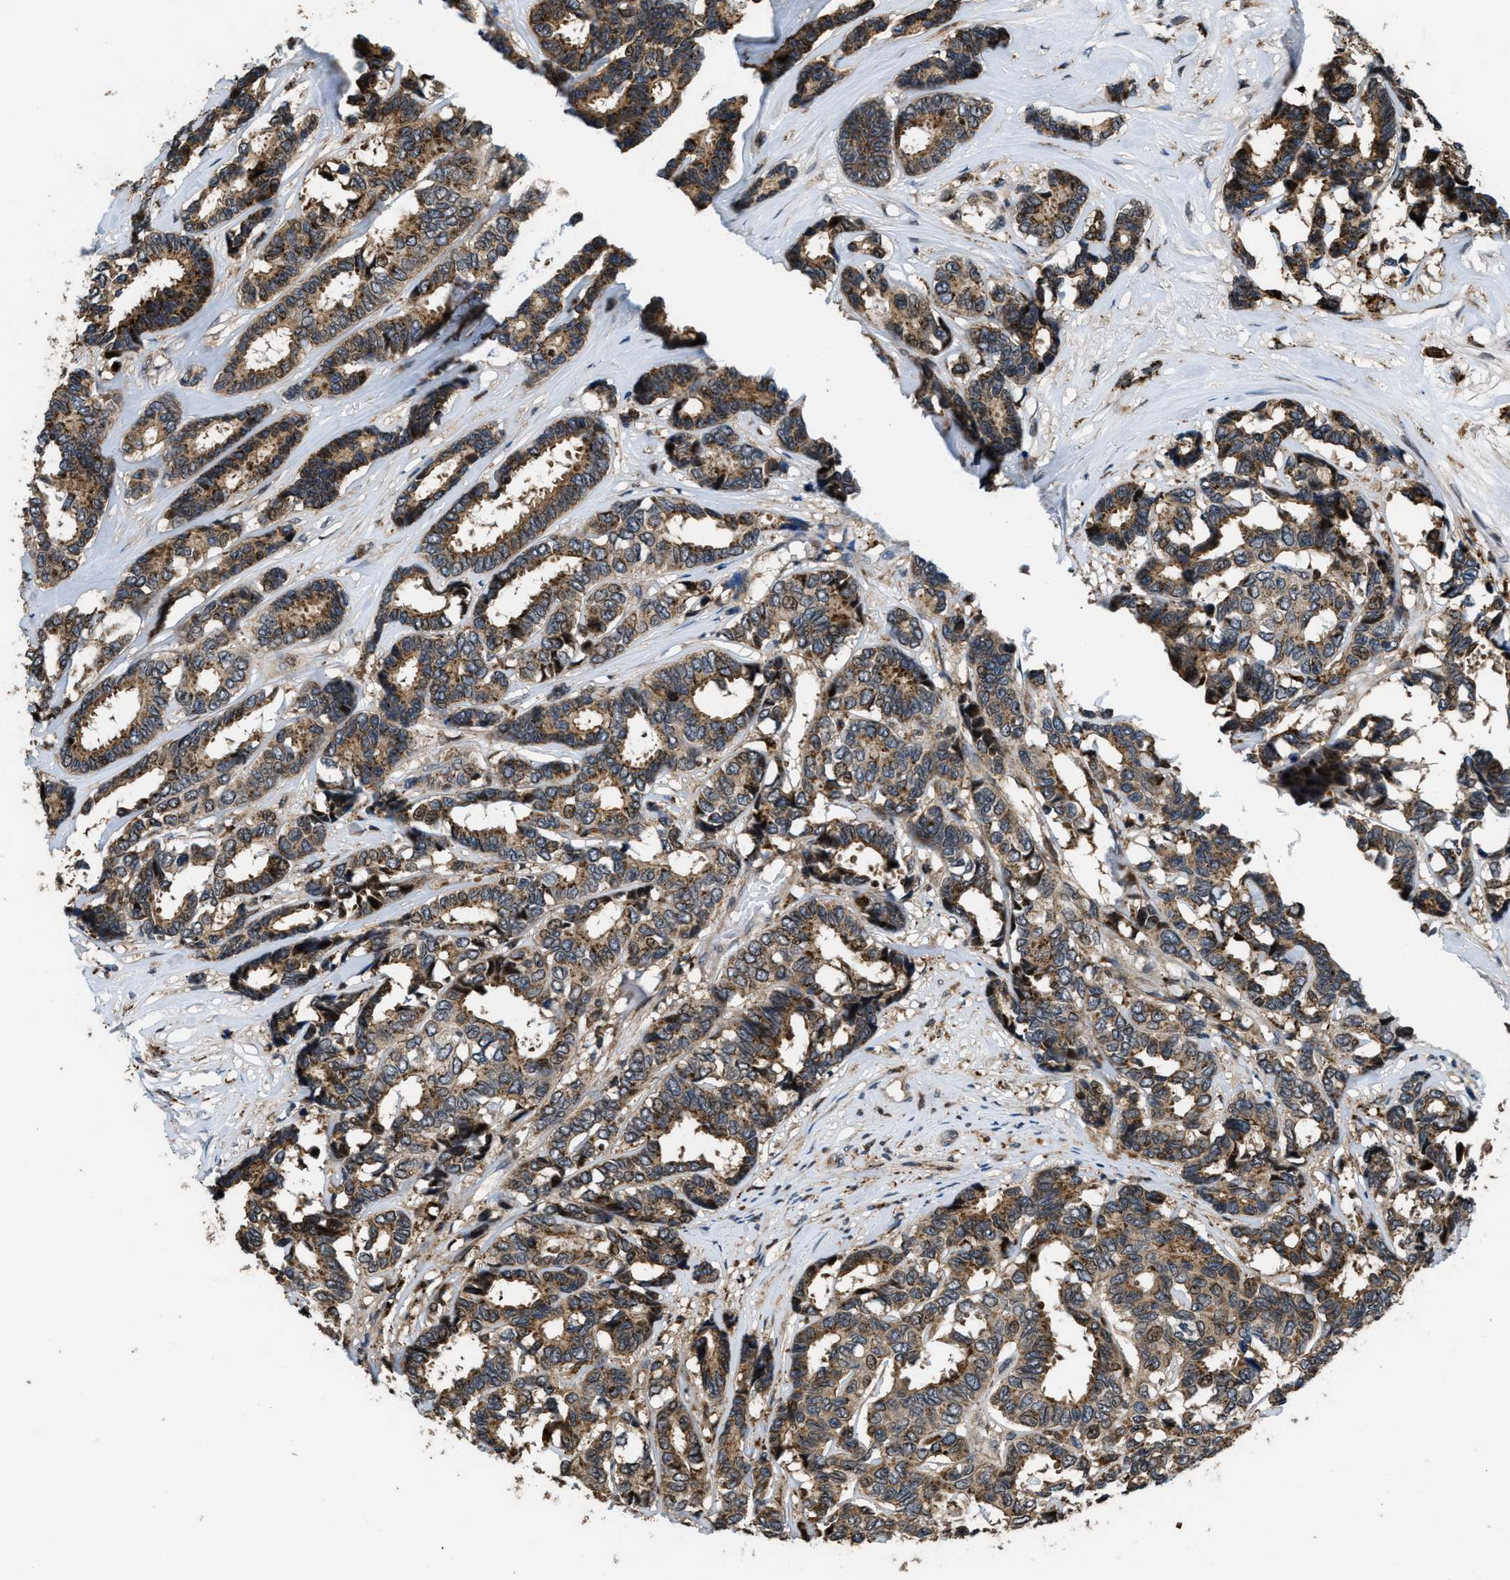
{"staining": {"intensity": "moderate", "quantity": ">75%", "location": "cytoplasmic/membranous"}, "tissue": "breast cancer", "cell_type": "Tumor cells", "image_type": "cancer", "snomed": [{"axis": "morphology", "description": "Duct carcinoma"}, {"axis": "topography", "description": "Breast"}], "caption": "Immunohistochemical staining of infiltrating ductal carcinoma (breast) shows medium levels of moderate cytoplasmic/membranous expression in about >75% of tumor cells.", "gene": "CTBS", "patient": {"sex": "female", "age": 87}}